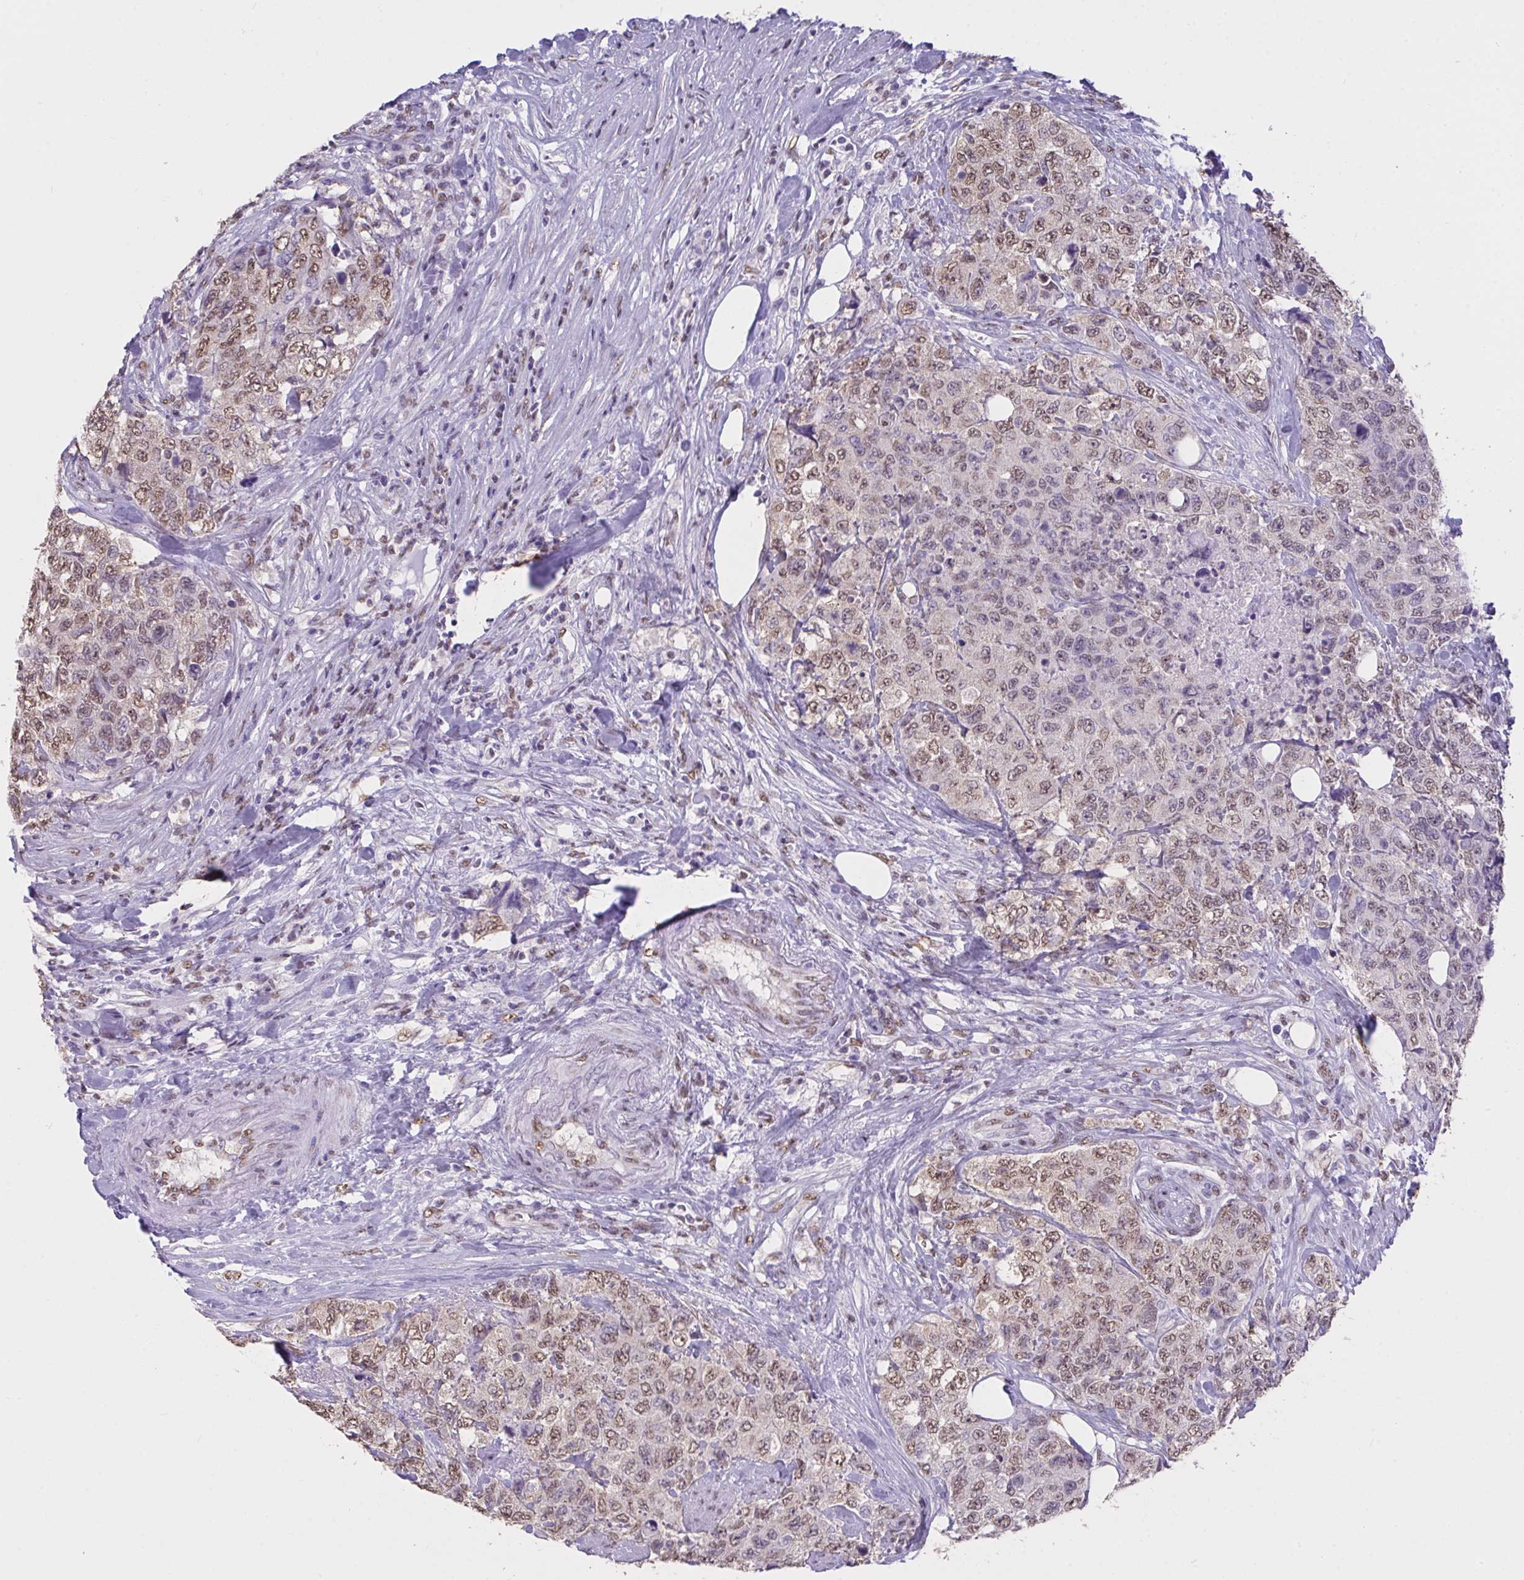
{"staining": {"intensity": "weak", "quantity": "25%-75%", "location": "nuclear"}, "tissue": "urothelial cancer", "cell_type": "Tumor cells", "image_type": "cancer", "snomed": [{"axis": "morphology", "description": "Urothelial carcinoma, High grade"}, {"axis": "topography", "description": "Urinary bladder"}], "caption": "This is a micrograph of immunohistochemistry staining of urothelial carcinoma (high-grade), which shows weak staining in the nuclear of tumor cells.", "gene": "SEMA6B", "patient": {"sex": "female", "age": 78}}